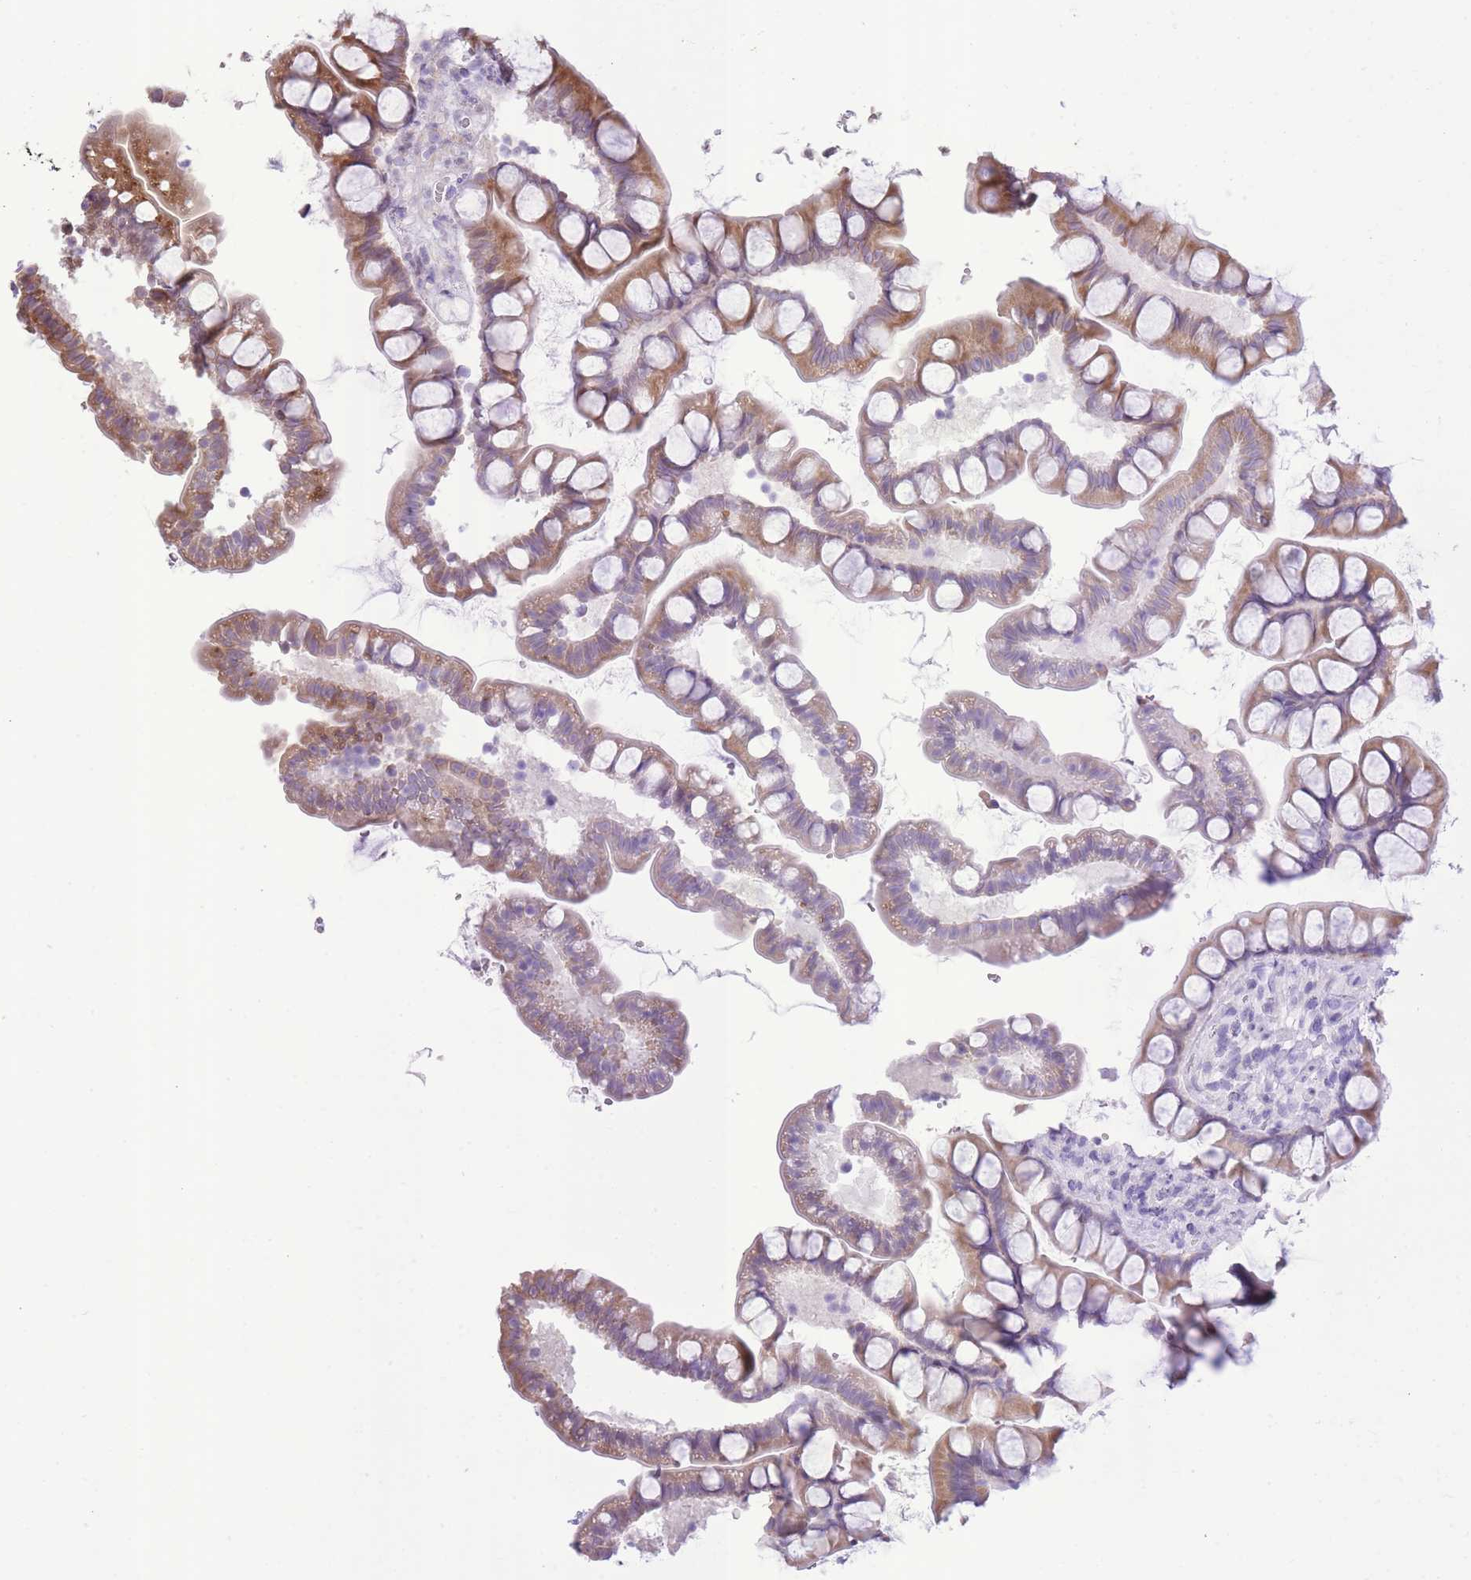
{"staining": {"intensity": "strong", "quantity": "<25%", "location": "cytoplasmic/membranous"}, "tissue": "small intestine", "cell_type": "Glandular cells", "image_type": "normal", "snomed": [{"axis": "morphology", "description": "Normal tissue, NOS"}, {"axis": "topography", "description": "Small intestine"}], "caption": "Small intestine stained for a protein (brown) reveals strong cytoplasmic/membranous positive staining in about <25% of glandular cells.", "gene": "SLC4A4", "patient": {"sex": "male", "age": 70}}